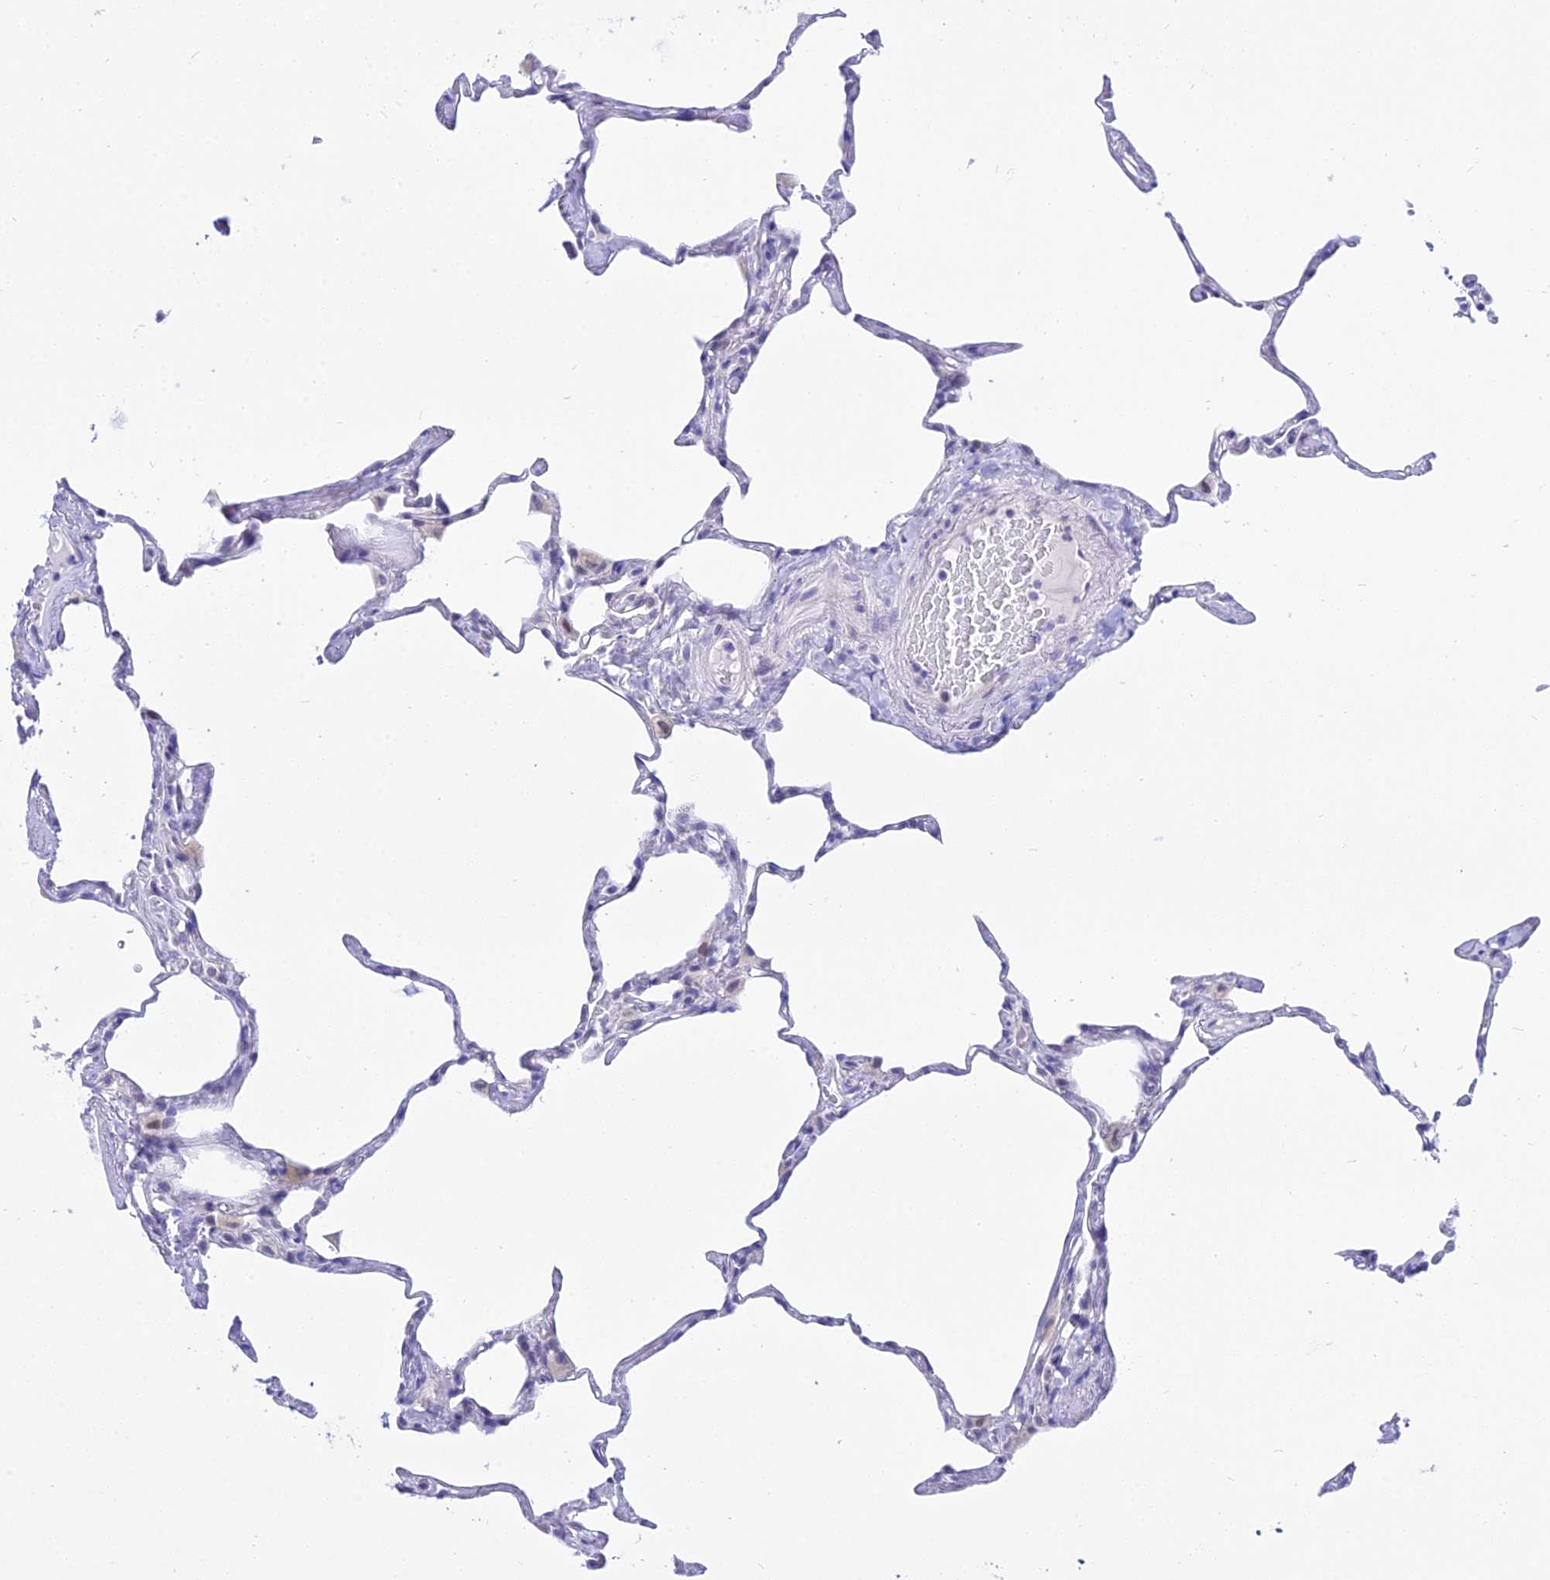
{"staining": {"intensity": "negative", "quantity": "none", "location": "none"}, "tissue": "lung", "cell_type": "Alveolar cells", "image_type": "normal", "snomed": [{"axis": "morphology", "description": "Normal tissue, NOS"}, {"axis": "topography", "description": "Lung"}], "caption": "A high-resolution image shows immunohistochemistry (IHC) staining of benign lung, which shows no significant staining in alveolar cells. (Brightfield microscopy of DAB (3,3'-diaminobenzidine) IHC at high magnification).", "gene": "DEFB107A", "patient": {"sex": "male", "age": 65}}